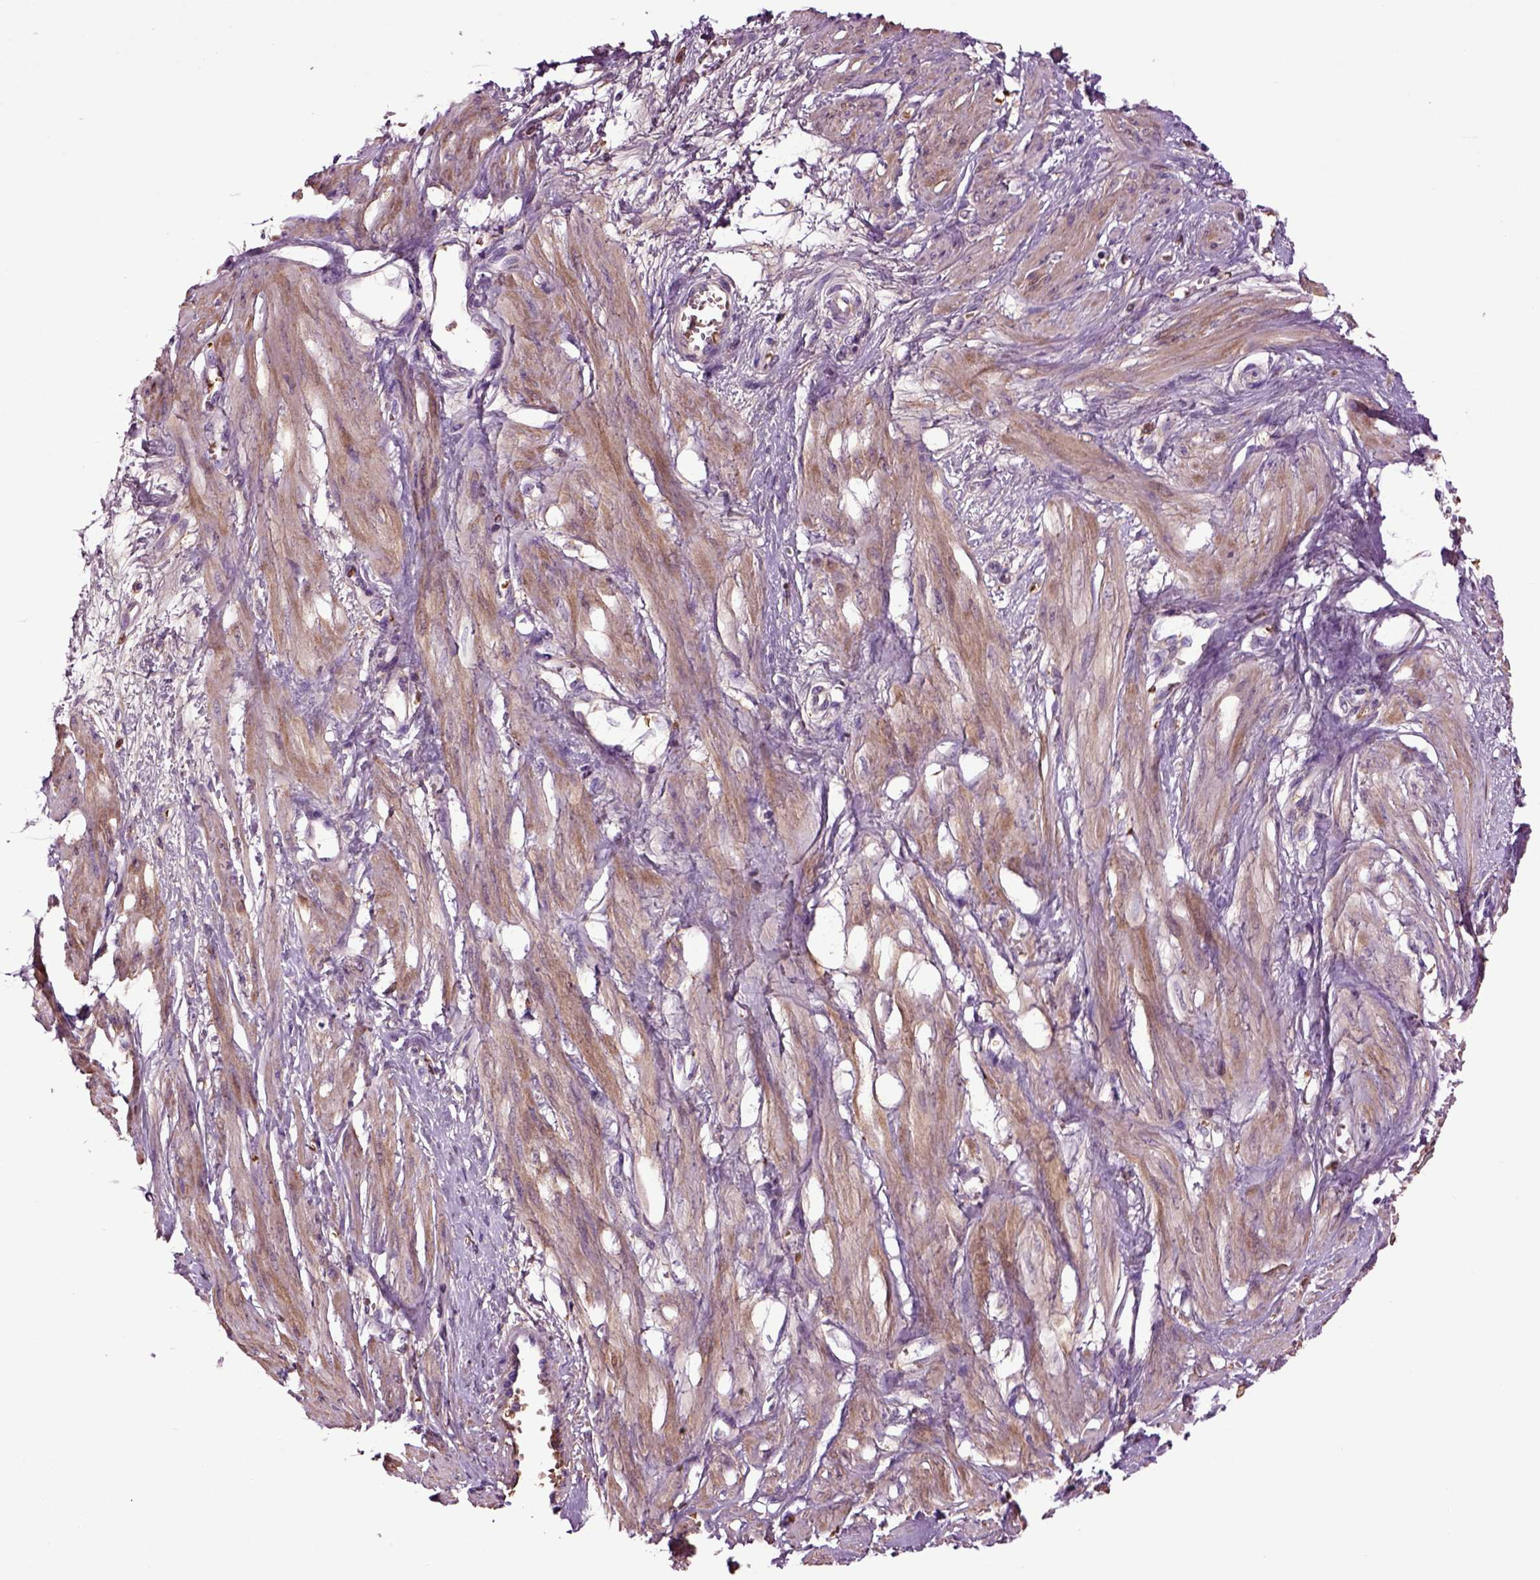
{"staining": {"intensity": "moderate", "quantity": "25%-75%", "location": "cytoplasmic/membranous"}, "tissue": "smooth muscle", "cell_type": "Smooth muscle cells", "image_type": "normal", "snomed": [{"axis": "morphology", "description": "Normal tissue, NOS"}, {"axis": "topography", "description": "Smooth muscle"}, {"axis": "topography", "description": "Uterus"}], "caption": "The image demonstrates a brown stain indicating the presence of a protein in the cytoplasmic/membranous of smooth muscle cells in smooth muscle. Using DAB (3,3'-diaminobenzidine) (brown) and hematoxylin (blue) stains, captured at high magnification using brightfield microscopy.", "gene": "SPON1", "patient": {"sex": "female", "age": 39}}